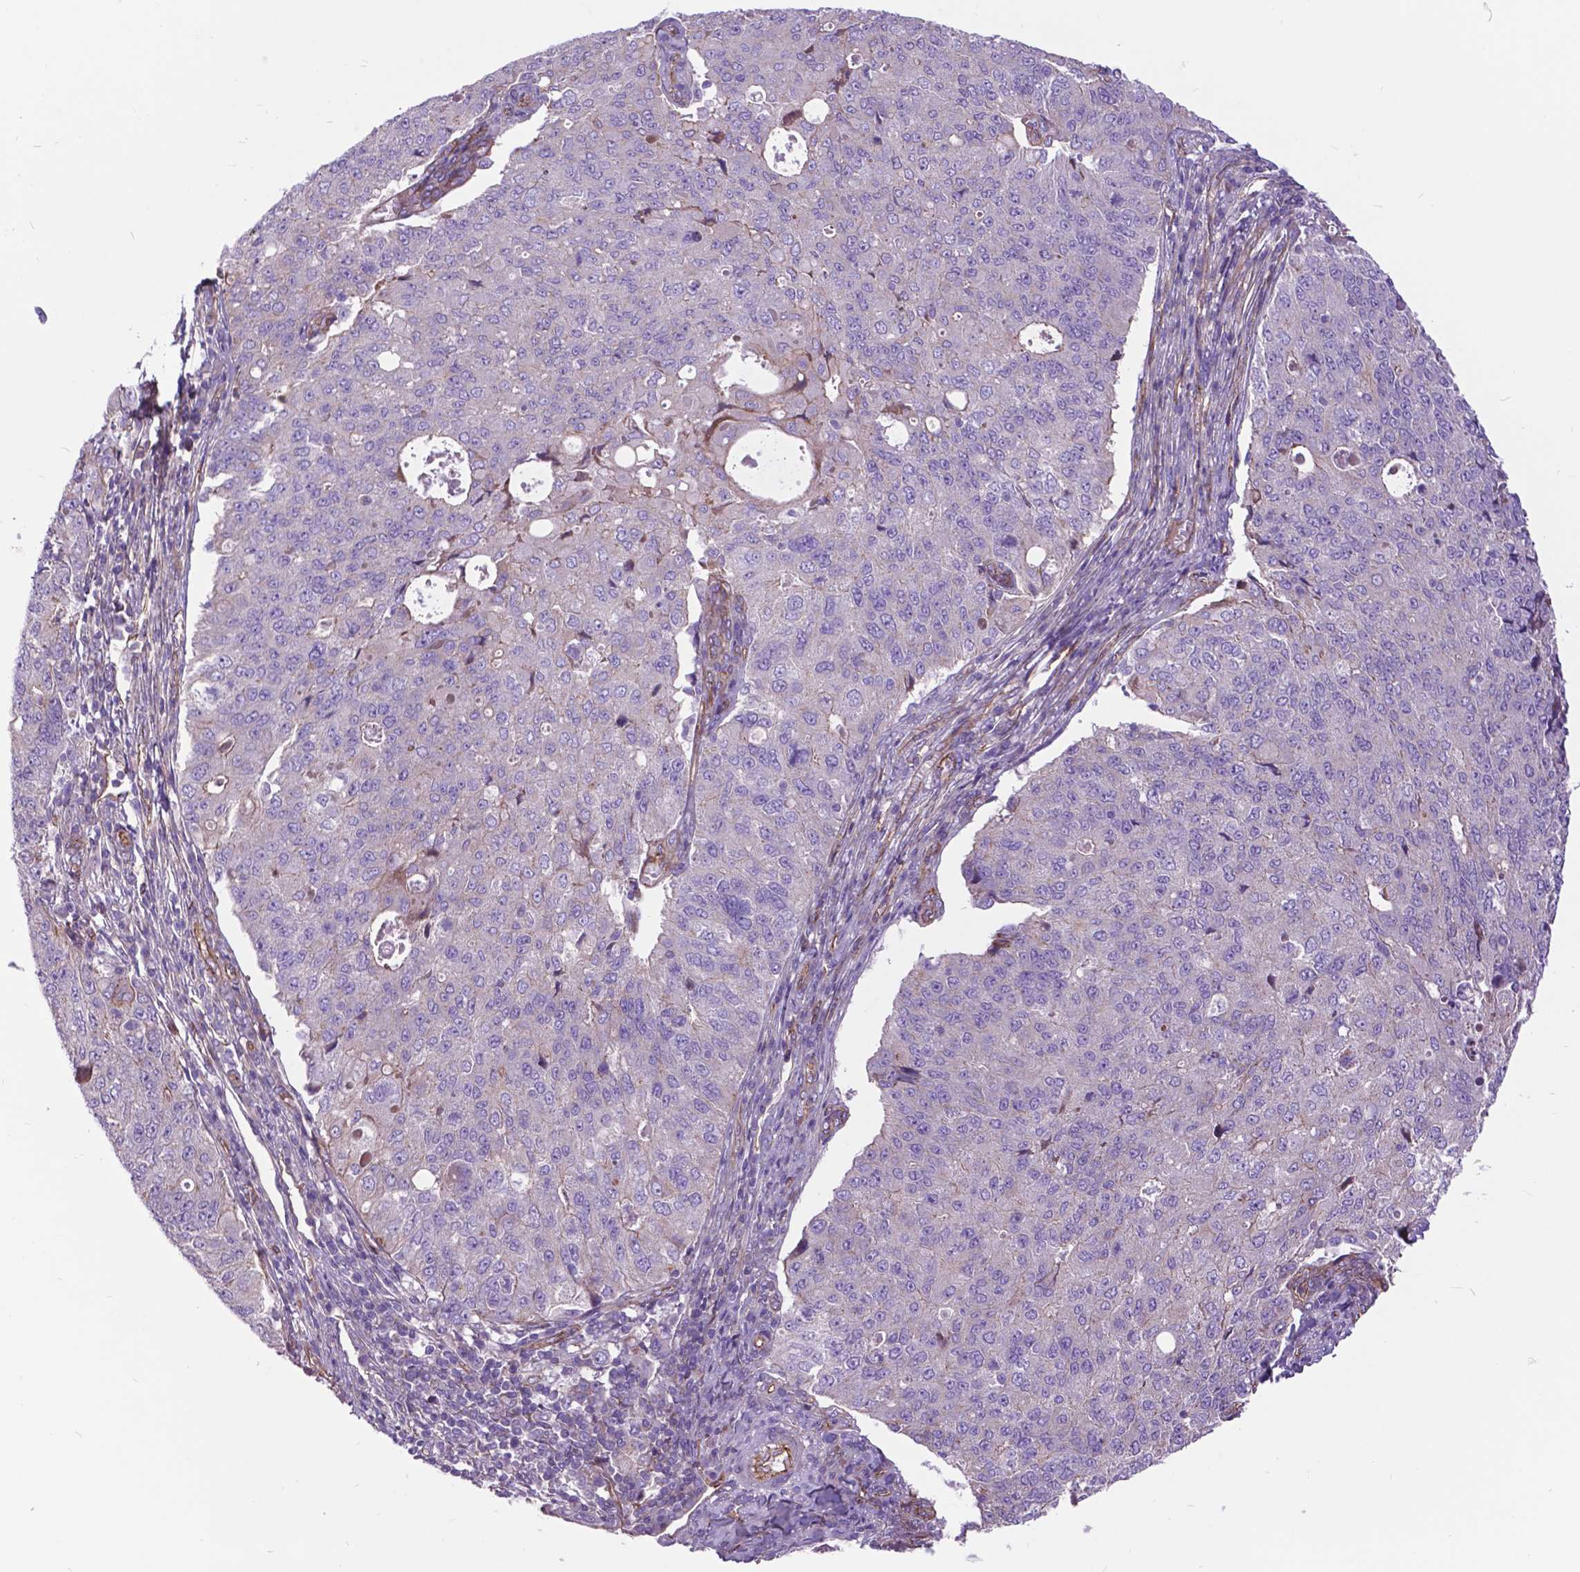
{"staining": {"intensity": "negative", "quantity": "none", "location": "none"}, "tissue": "endometrial cancer", "cell_type": "Tumor cells", "image_type": "cancer", "snomed": [{"axis": "morphology", "description": "Adenocarcinoma, NOS"}, {"axis": "topography", "description": "Endometrium"}], "caption": "DAB (3,3'-diaminobenzidine) immunohistochemical staining of endometrial adenocarcinoma exhibits no significant positivity in tumor cells.", "gene": "FLT4", "patient": {"sex": "female", "age": 43}}